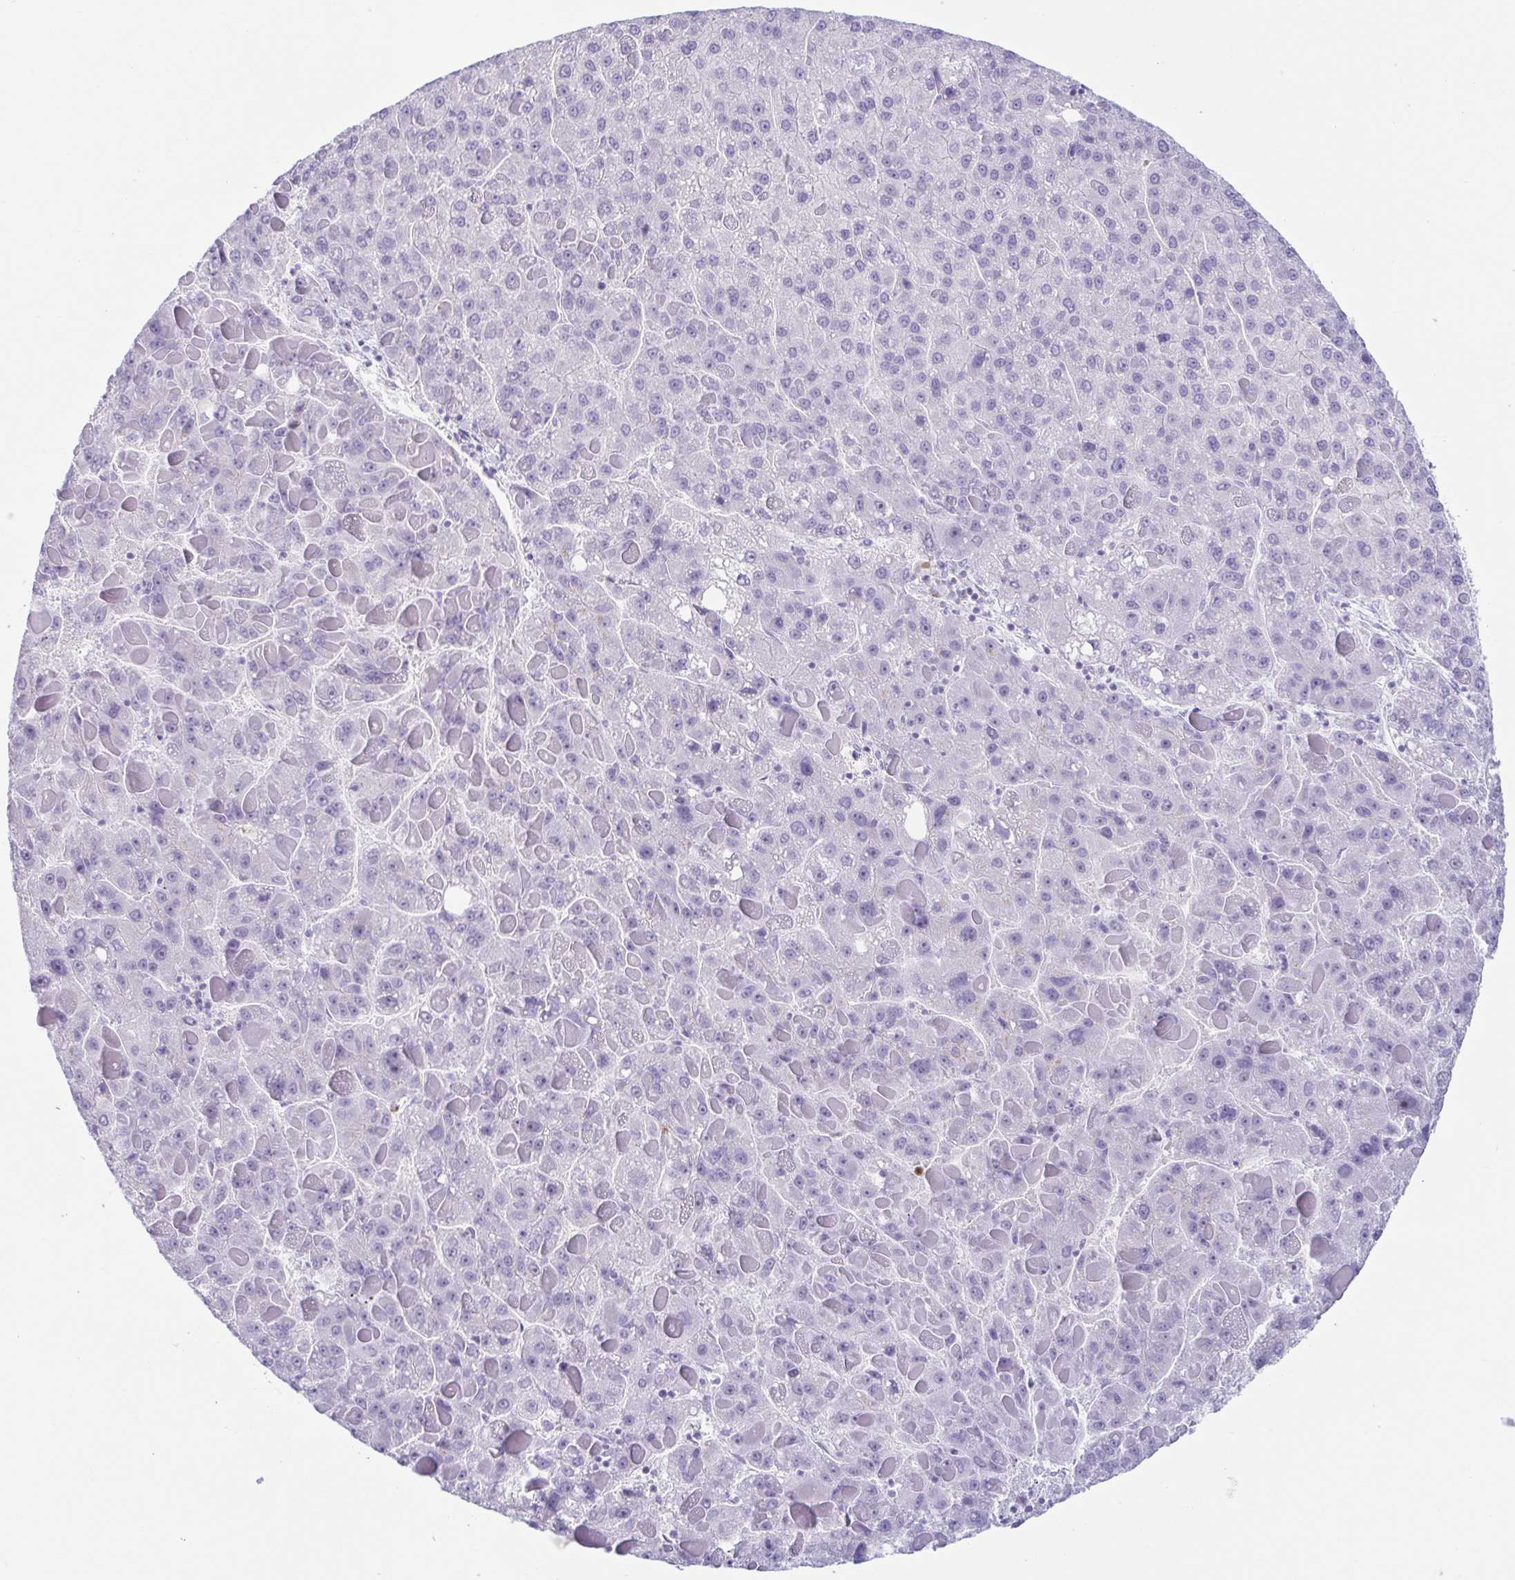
{"staining": {"intensity": "negative", "quantity": "none", "location": "none"}, "tissue": "liver cancer", "cell_type": "Tumor cells", "image_type": "cancer", "snomed": [{"axis": "morphology", "description": "Carcinoma, Hepatocellular, NOS"}, {"axis": "topography", "description": "Liver"}], "caption": "Liver hepatocellular carcinoma was stained to show a protein in brown. There is no significant positivity in tumor cells.", "gene": "AZU1", "patient": {"sex": "female", "age": 82}}